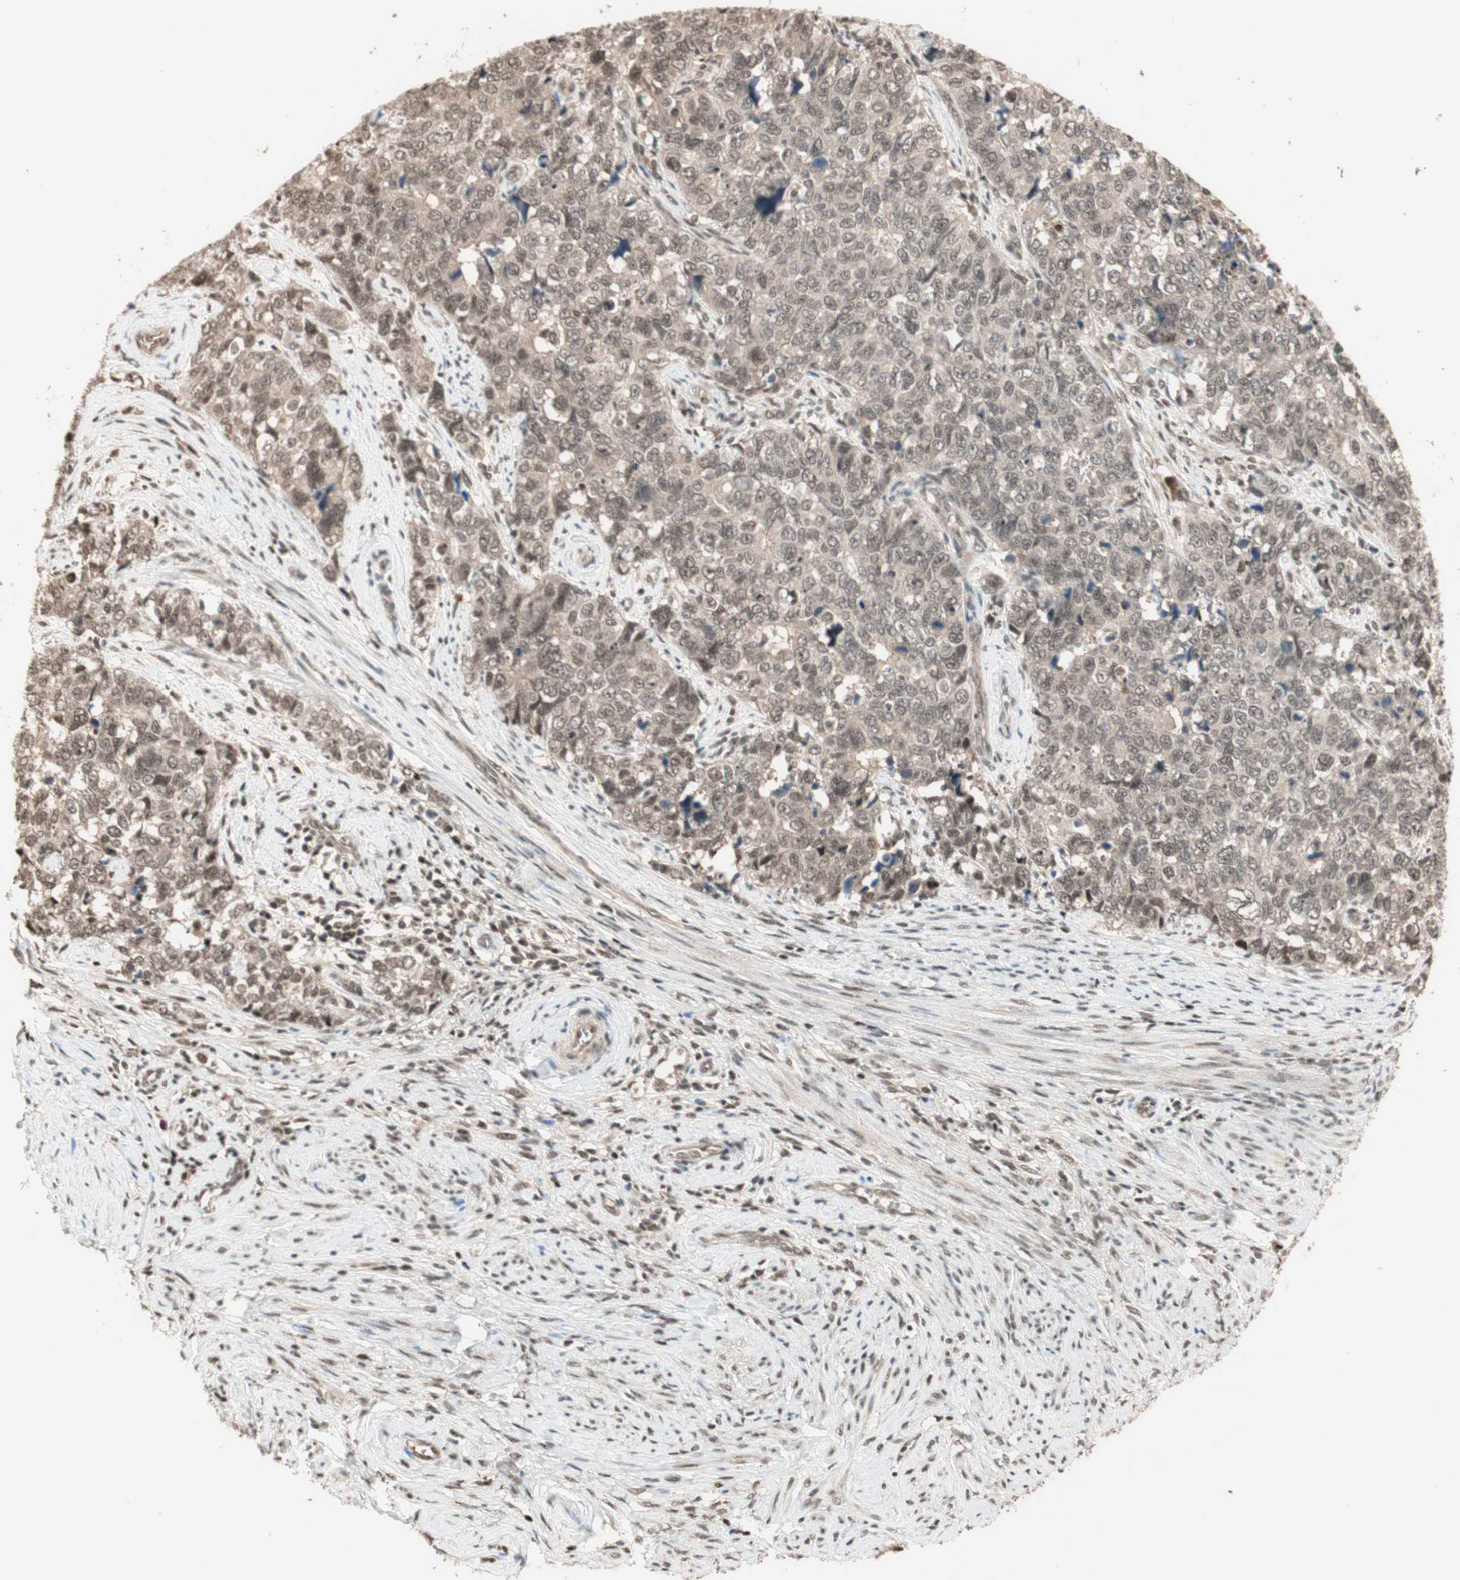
{"staining": {"intensity": "weak", "quantity": ">75%", "location": "nuclear"}, "tissue": "cervical cancer", "cell_type": "Tumor cells", "image_type": "cancer", "snomed": [{"axis": "morphology", "description": "Squamous cell carcinoma, NOS"}, {"axis": "topography", "description": "Cervix"}], "caption": "Immunohistochemical staining of squamous cell carcinoma (cervical) reveals low levels of weak nuclear protein staining in about >75% of tumor cells.", "gene": "ZNF701", "patient": {"sex": "female", "age": 63}}